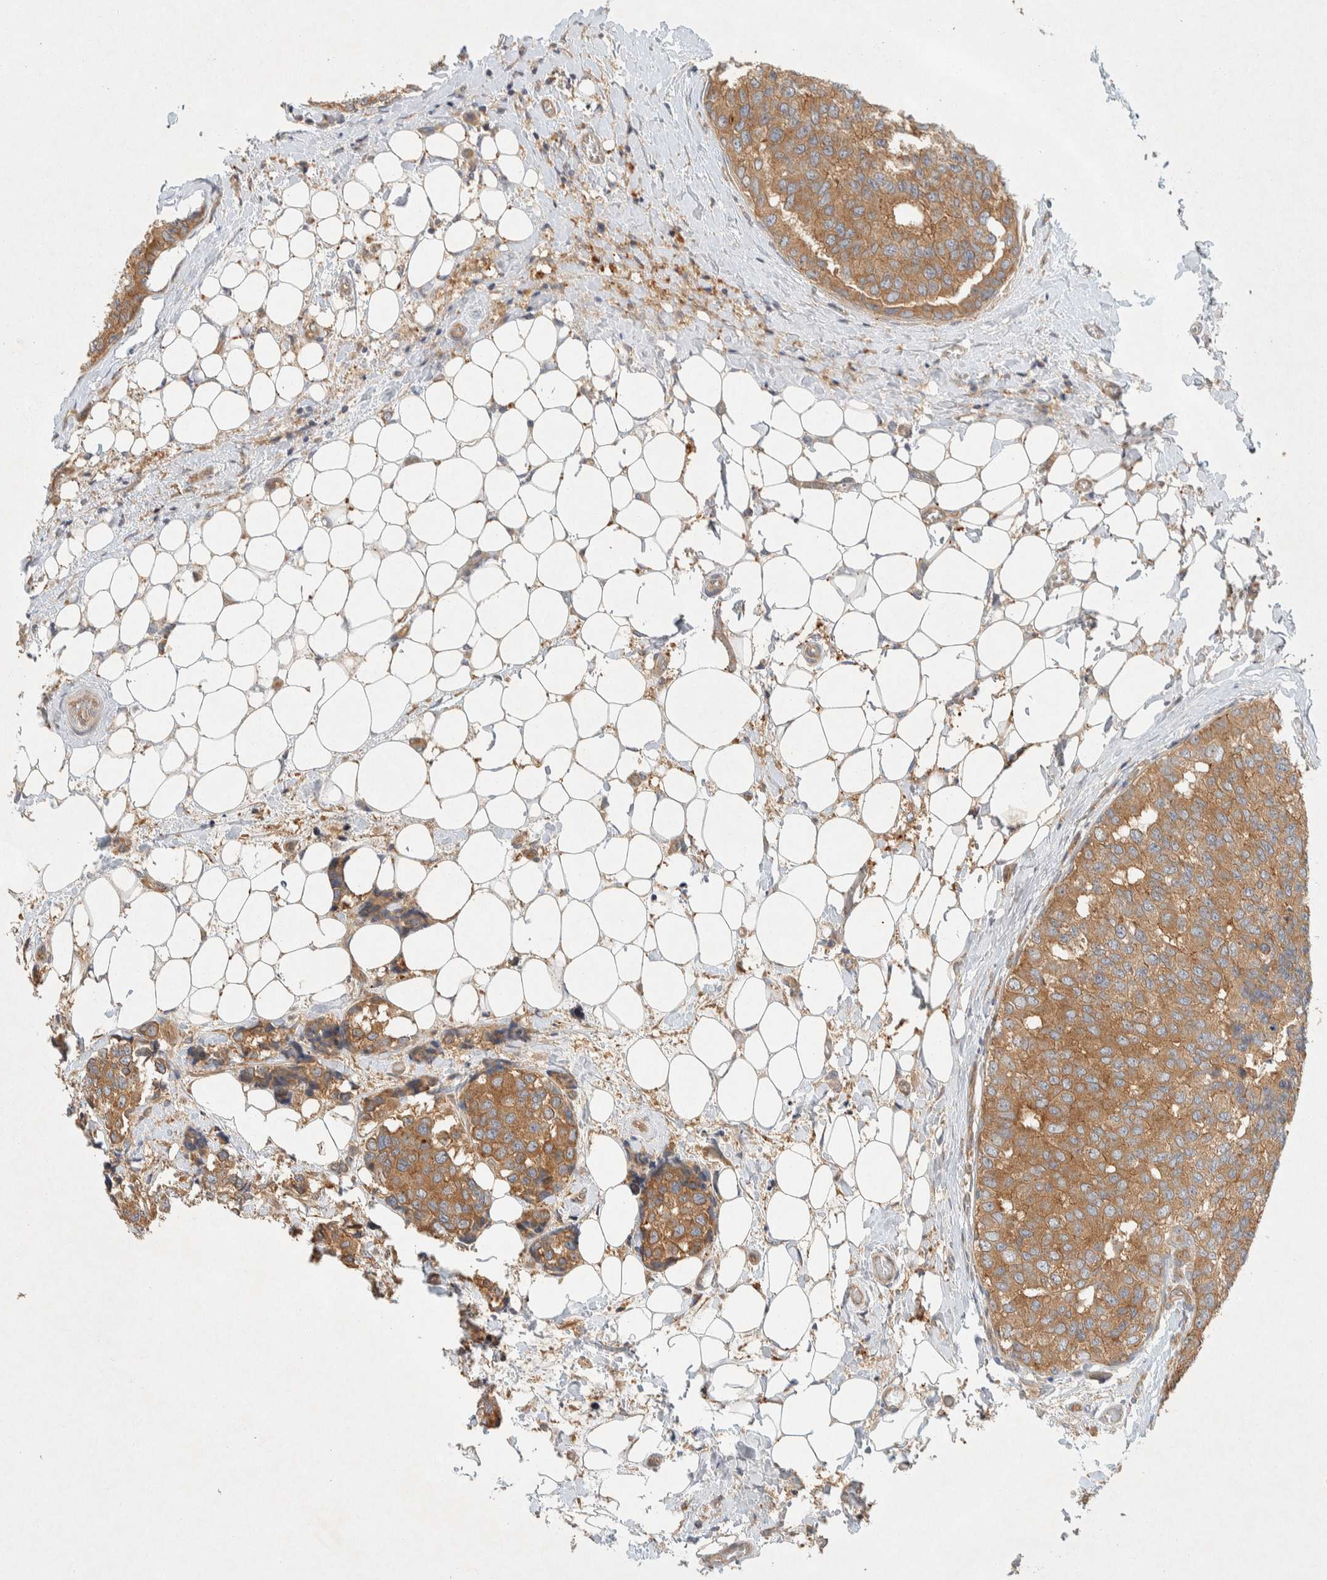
{"staining": {"intensity": "moderate", "quantity": ">75%", "location": "cytoplasmic/membranous"}, "tissue": "breast cancer", "cell_type": "Tumor cells", "image_type": "cancer", "snomed": [{"axis": "morphology", "description": "Normal tissue, NOS"}, {"axis": "morphology", "description": "Duct carcinoma"}, {"axis": "topography", "description": "Breast"}], "caption": "Human breast cancer (invasive ductal carcinoma) stained with a protein marker demonstrates moderate staining in tumor cells.", "gene": "PXK", "patient": {"sex": "female", "age": 43}}